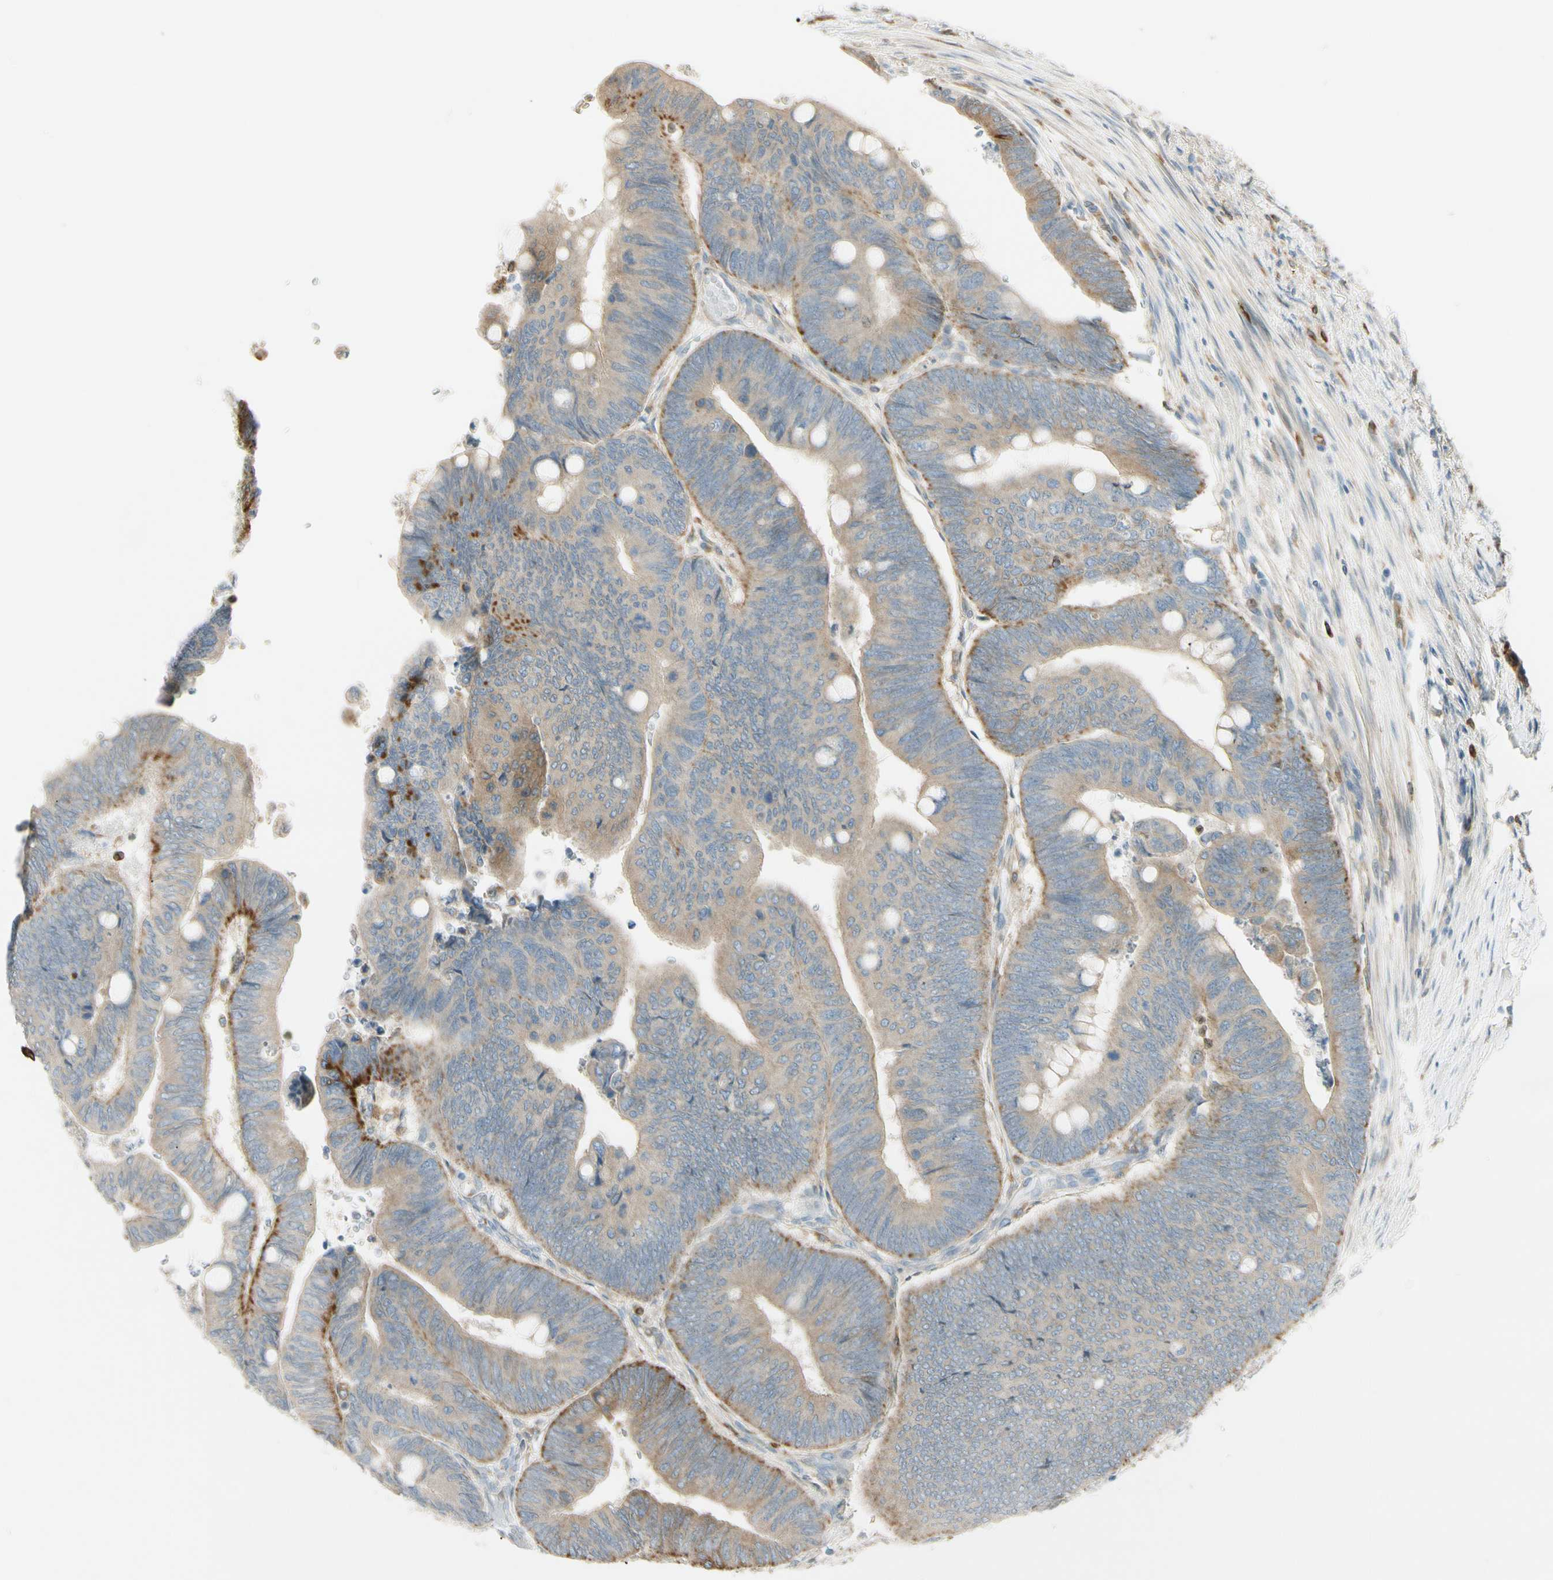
{"staining": {"intensity": "strong", "quantity": "<25%", "location": "cytoplasmic/membranous"}, "tissue": "colorectal cancer", "cell_type": "Tumor cells", "image_type": "cancer", "snomed": [{"axis": "morphology", "description": "Normal tissue, NOS"}, {"axis": "morphology", "description": "Adenocarcinoma, NOS"}, {"axis": "topography", "description": "Rectum"}, {"axis": "topography", "description": "Peripheral nerve tissue"}], "caption": "IHC photomicrograph of human colorectal cancer (adenocarcinoma) stained for a protein (brown), which shows medium levels of strong cytoplasmic/membranous expression in approximately <25% of tumor cells.", "gene": "LPCAT2", "patient": {"sex": "male", "age": 92}}